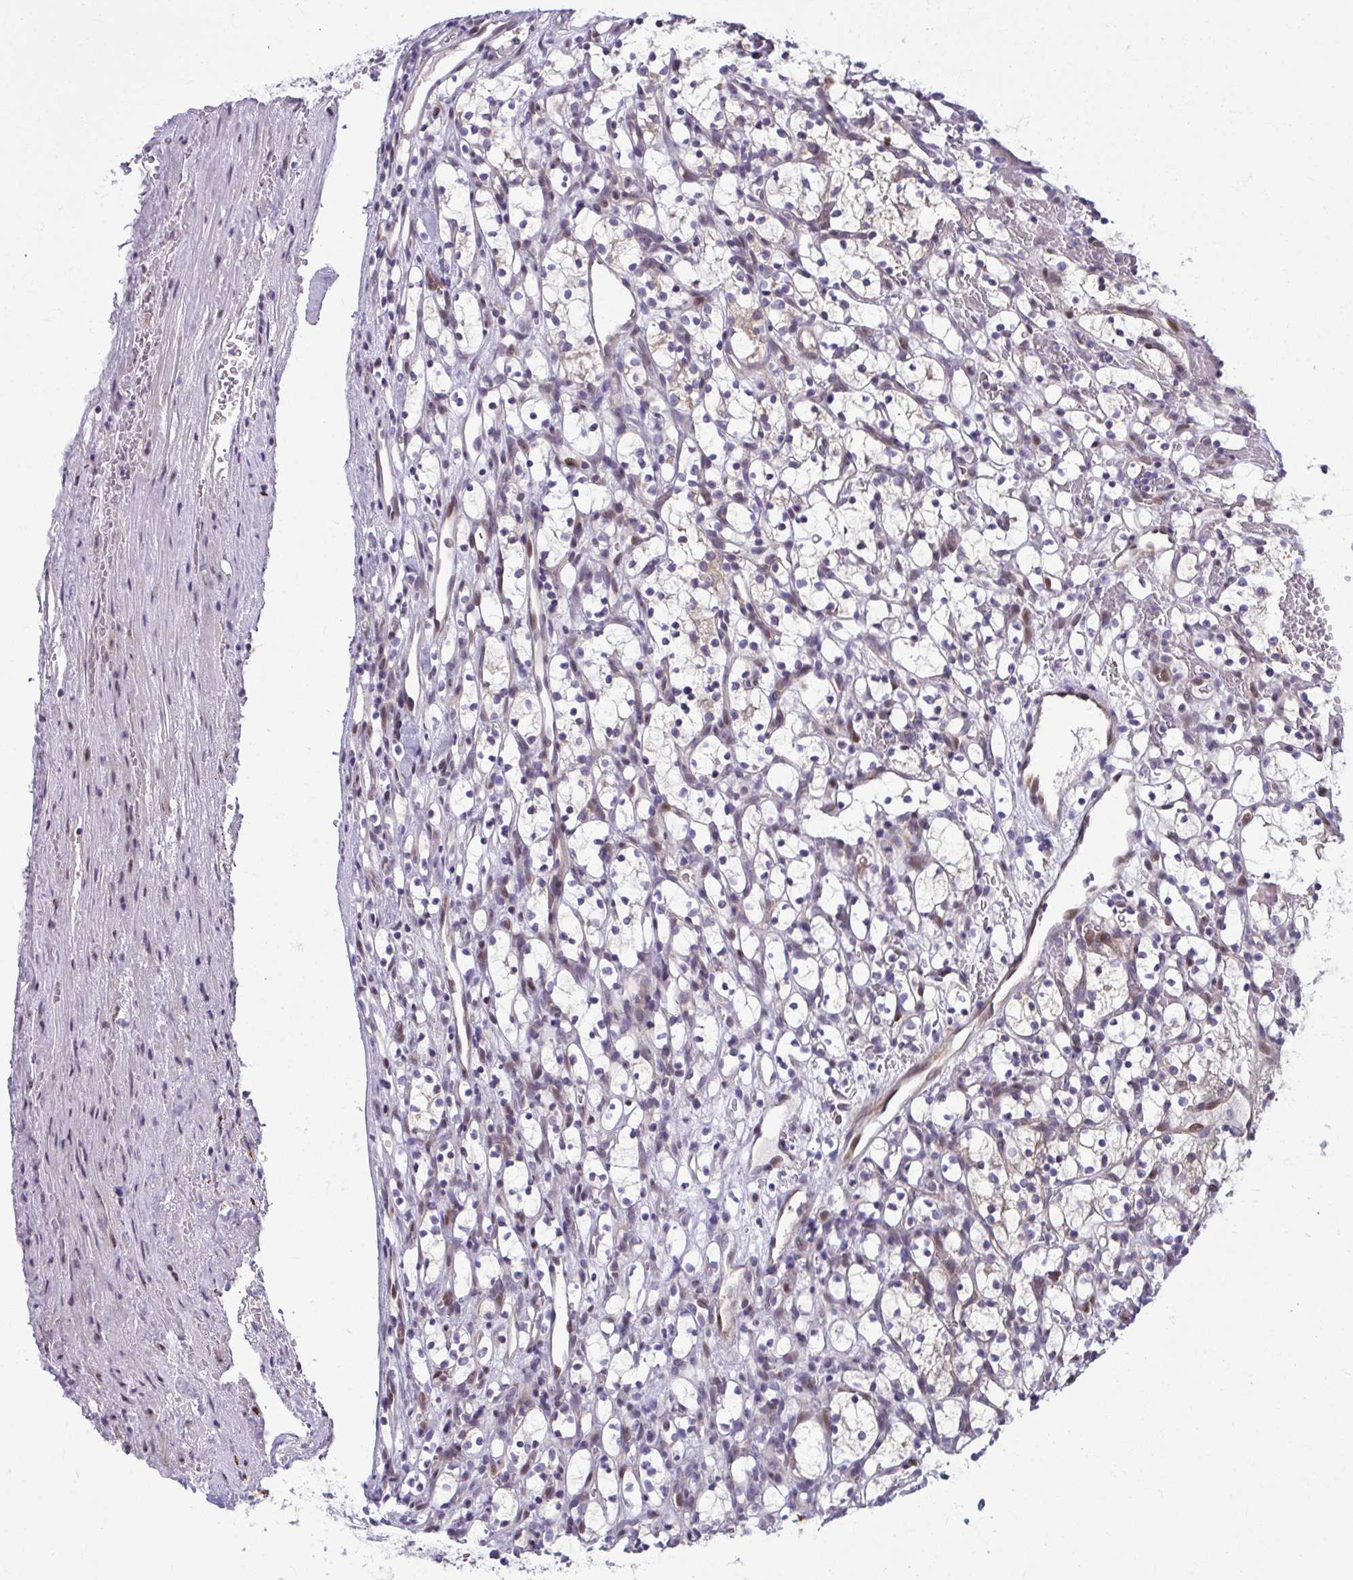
{"staining": {"intensity": "negative", "quantity": "none", "location": "none"}, "tissue": "renal cancer", "cell_type": "Tumor cells", "image_type": "cancer", "snomed": [{"axis": "morphology", "description": "Adenocarcinoma, NOS"}, {"axis": "topography", "description": "Kidney"}], "caption": "Tumor cells show no significant protein expression in renal adenocarcinoma. (DAB immunohistochemistry with hematoxylin counter stain).", "gene": "ODF1", "patient": {"sex": "female", "age": 69}}